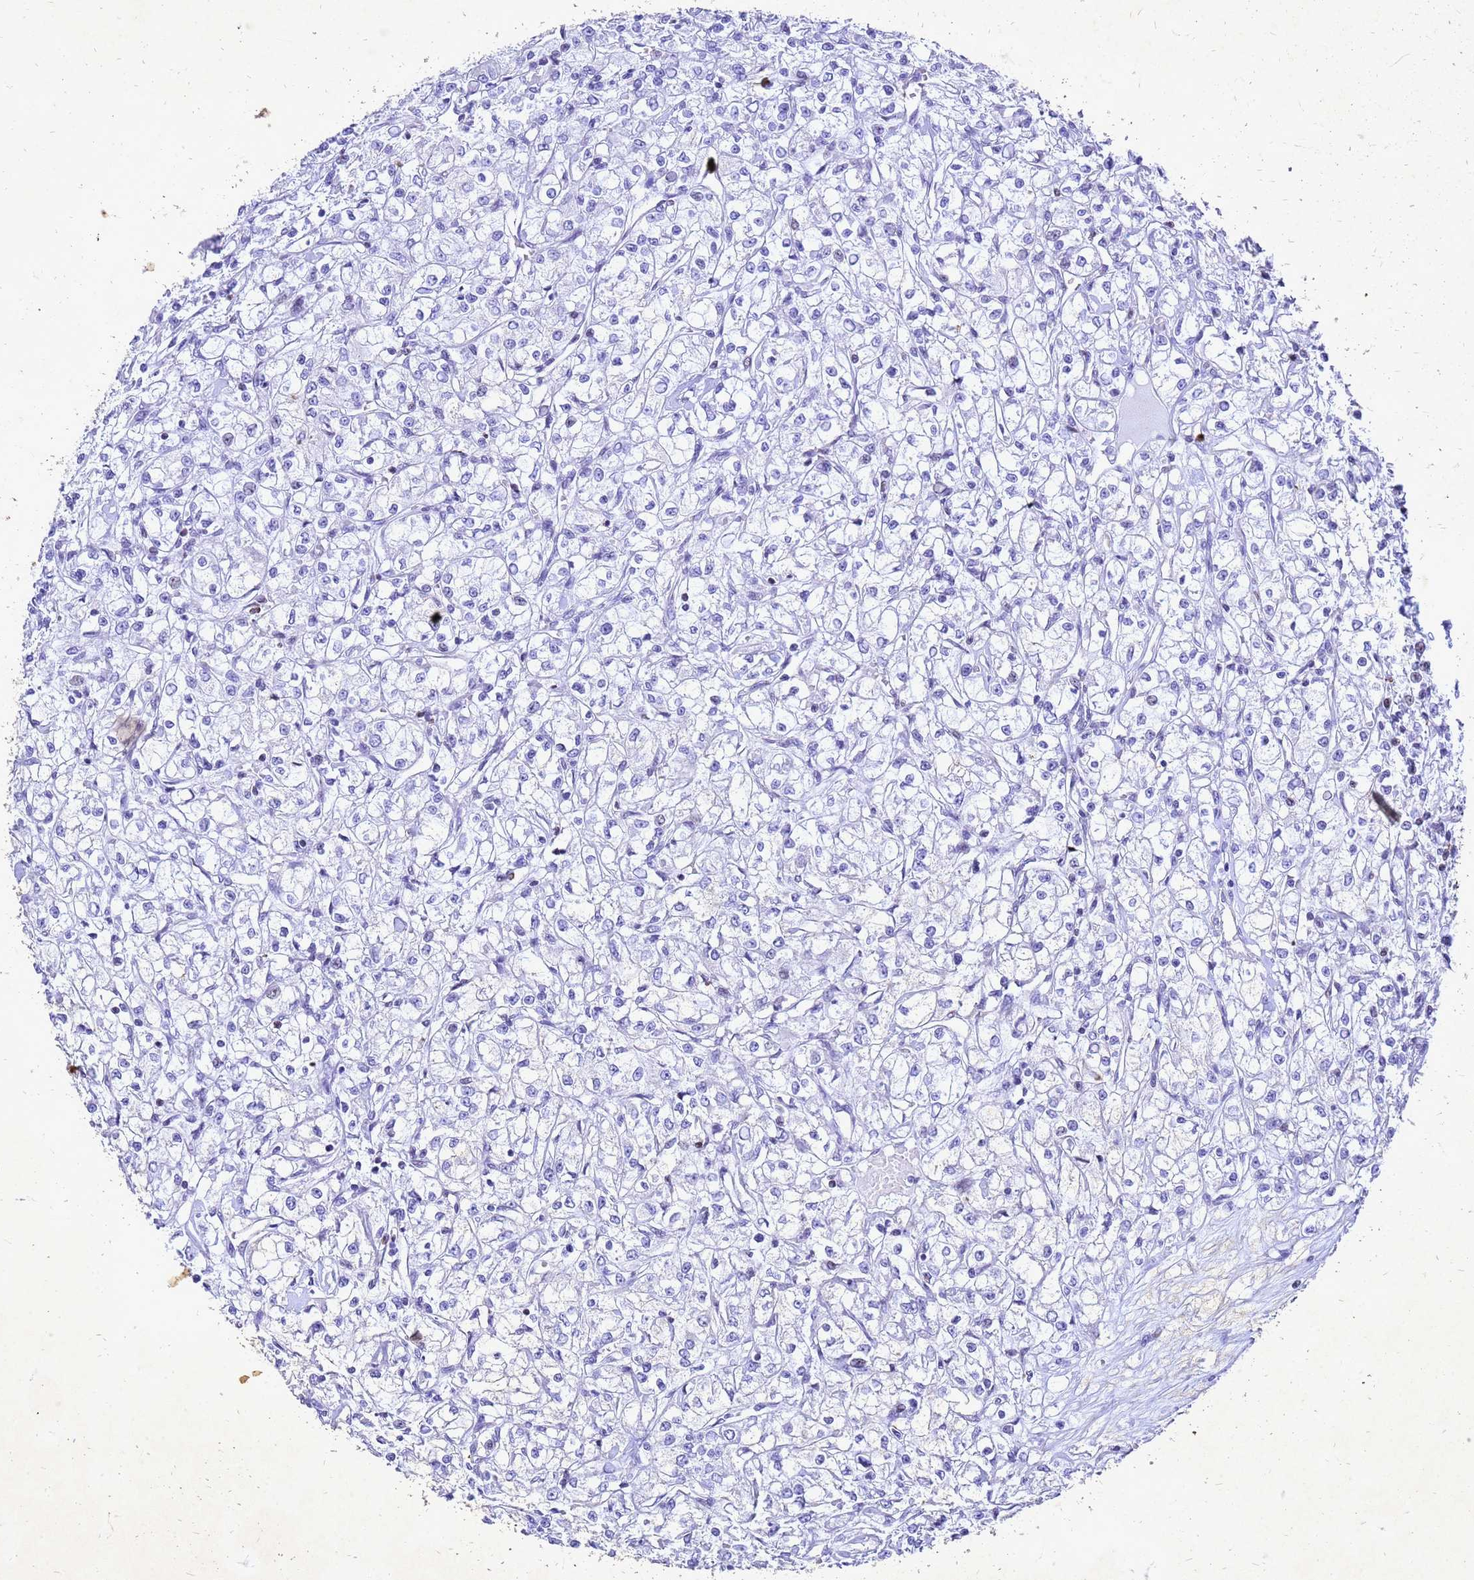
{"staining": {"intensity": "negative", "quantity": "none", "location": "none"}, "tissue": "renal cancer", "cell_type": "Tumor cells", "image_type": "cancer", "snomed": [{"axis": "morphology", "description": "Adenocarcinoma, NOS"}, {"axis": "topography", "description": "Kidney"}], "caption": "DAB immunohistochemical staining of human adenocarcinoma (renal) exhibits no significant staining in tumor cells.", "gene": "COPS9", "patient": {"sex": "female", "age": 59}}